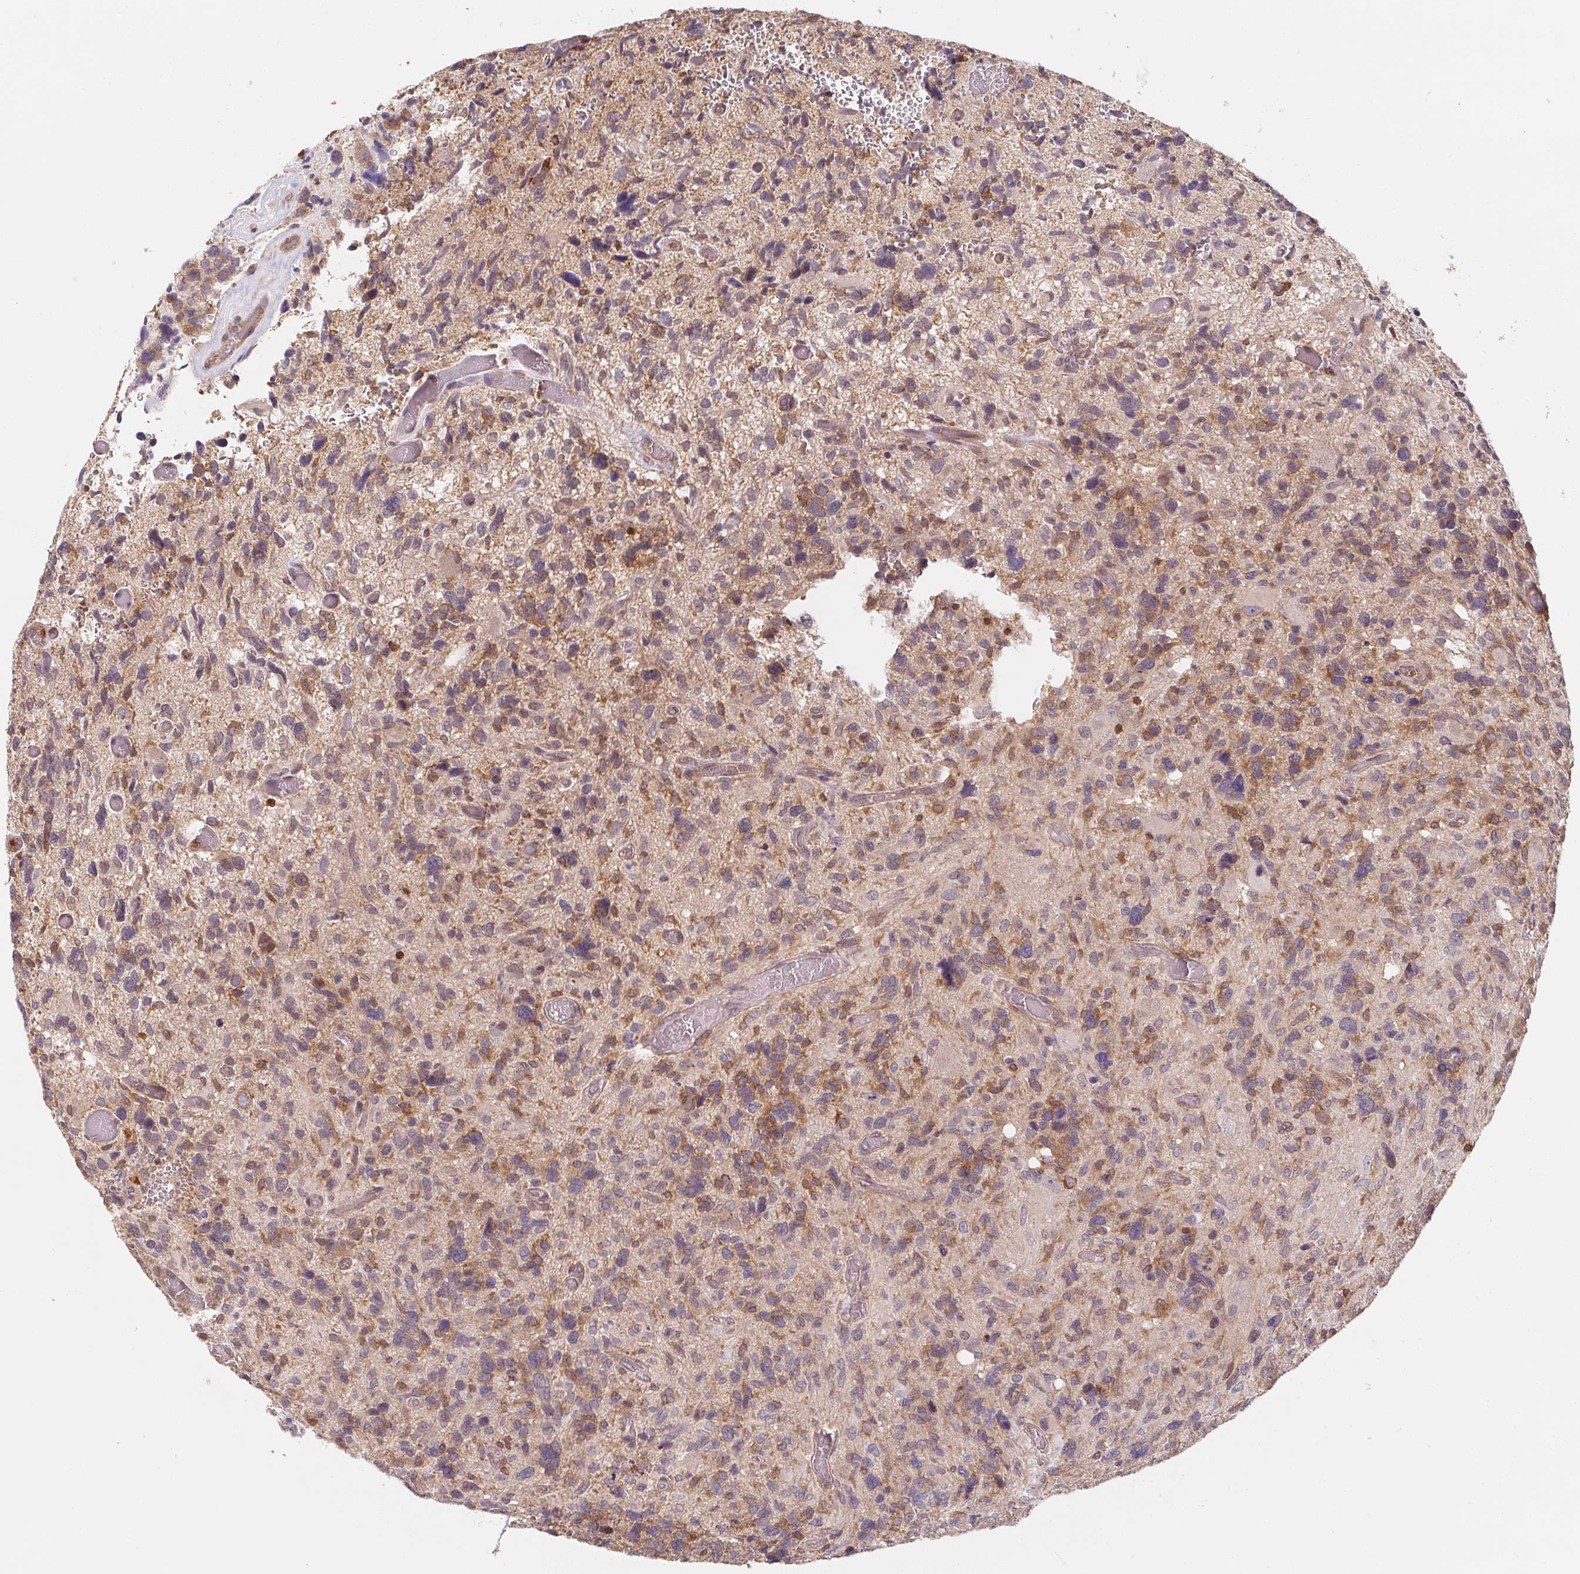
{"staining": {"intensity": "moderate", "quantity": "25%-75%", "location": "cytoplasmic/membranous"}, "tissue": "glioma", "cell_type": "Tumor cells", "image_type": "cancer", "snomed": [{"axis": "morphology", "description": "Glioma, malignant, High grade"}, {"axis": "topography", "description": "Brain"}], "caption": "IHC histopathology image of malignant high-grade glioma stained for a protein (brown), which demonstrates medium levels of moderate cytoplasmic/membranous positivity in approximately 25%-75% of tumor cells.", "gene": "ANKRD13A", "patient": {"sex": "male", "age": 49}}